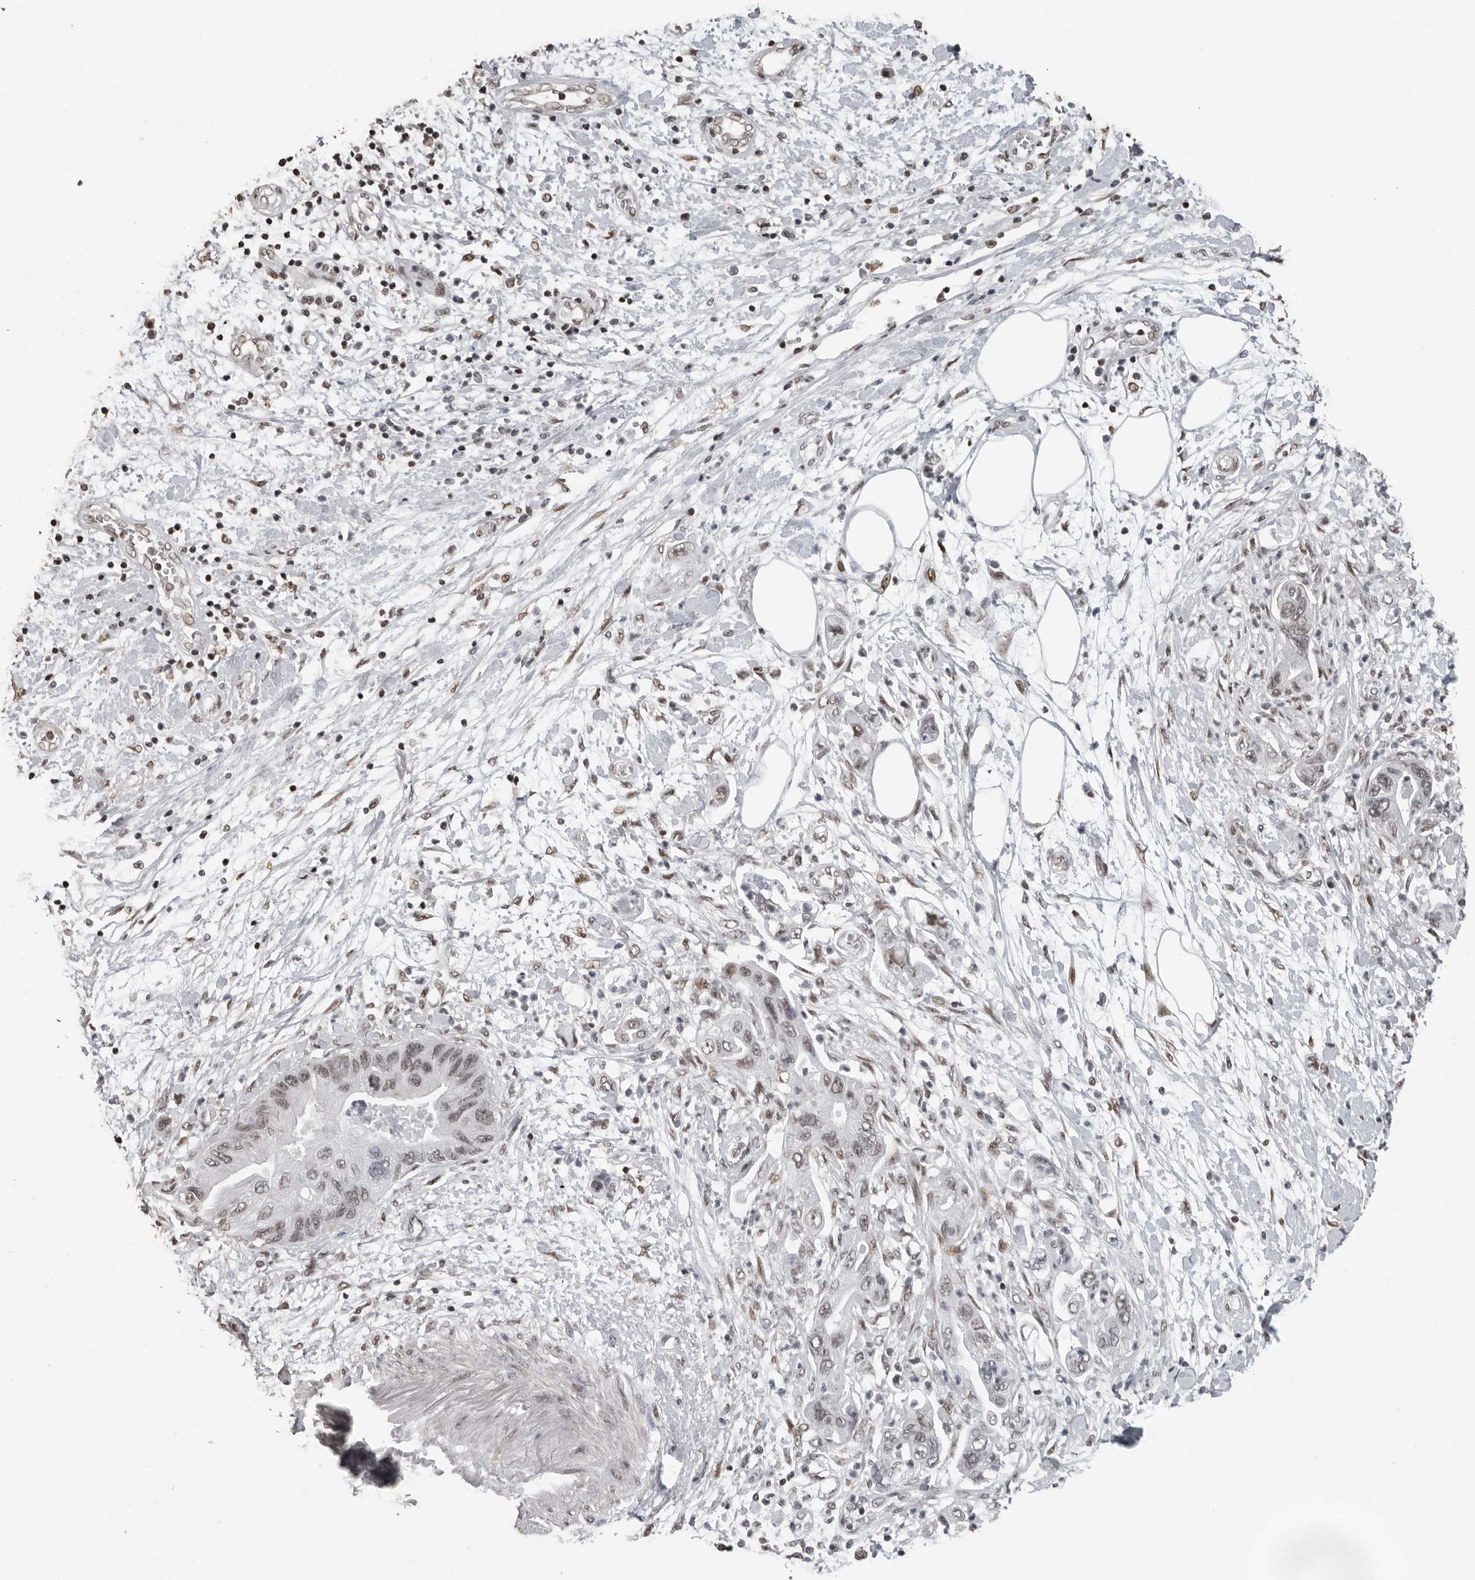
{"staining": {"intensity": "weak", "quantity": "25%-75%", "location": "nuclear"}, "tissue": "pancreatic cancer", "cell_type": "Tumor cells", "image_type": "cancer", "snomed": [{"axis": "morphology", "description": "Adenocarcinoma, NOS"}, {"axis": "topography", "description": "Pancreas"}], "caption": "Tumor cells show weak nuclear positivity in approximately 25%-75% of cells in pancreatic cancer. Using DAB (brown) and hematoxylin (blue) stains, captured at high magnification using brightfield microscopy.", "gene": "ORC1", "patient": {"sex": "female", "age": 73}}